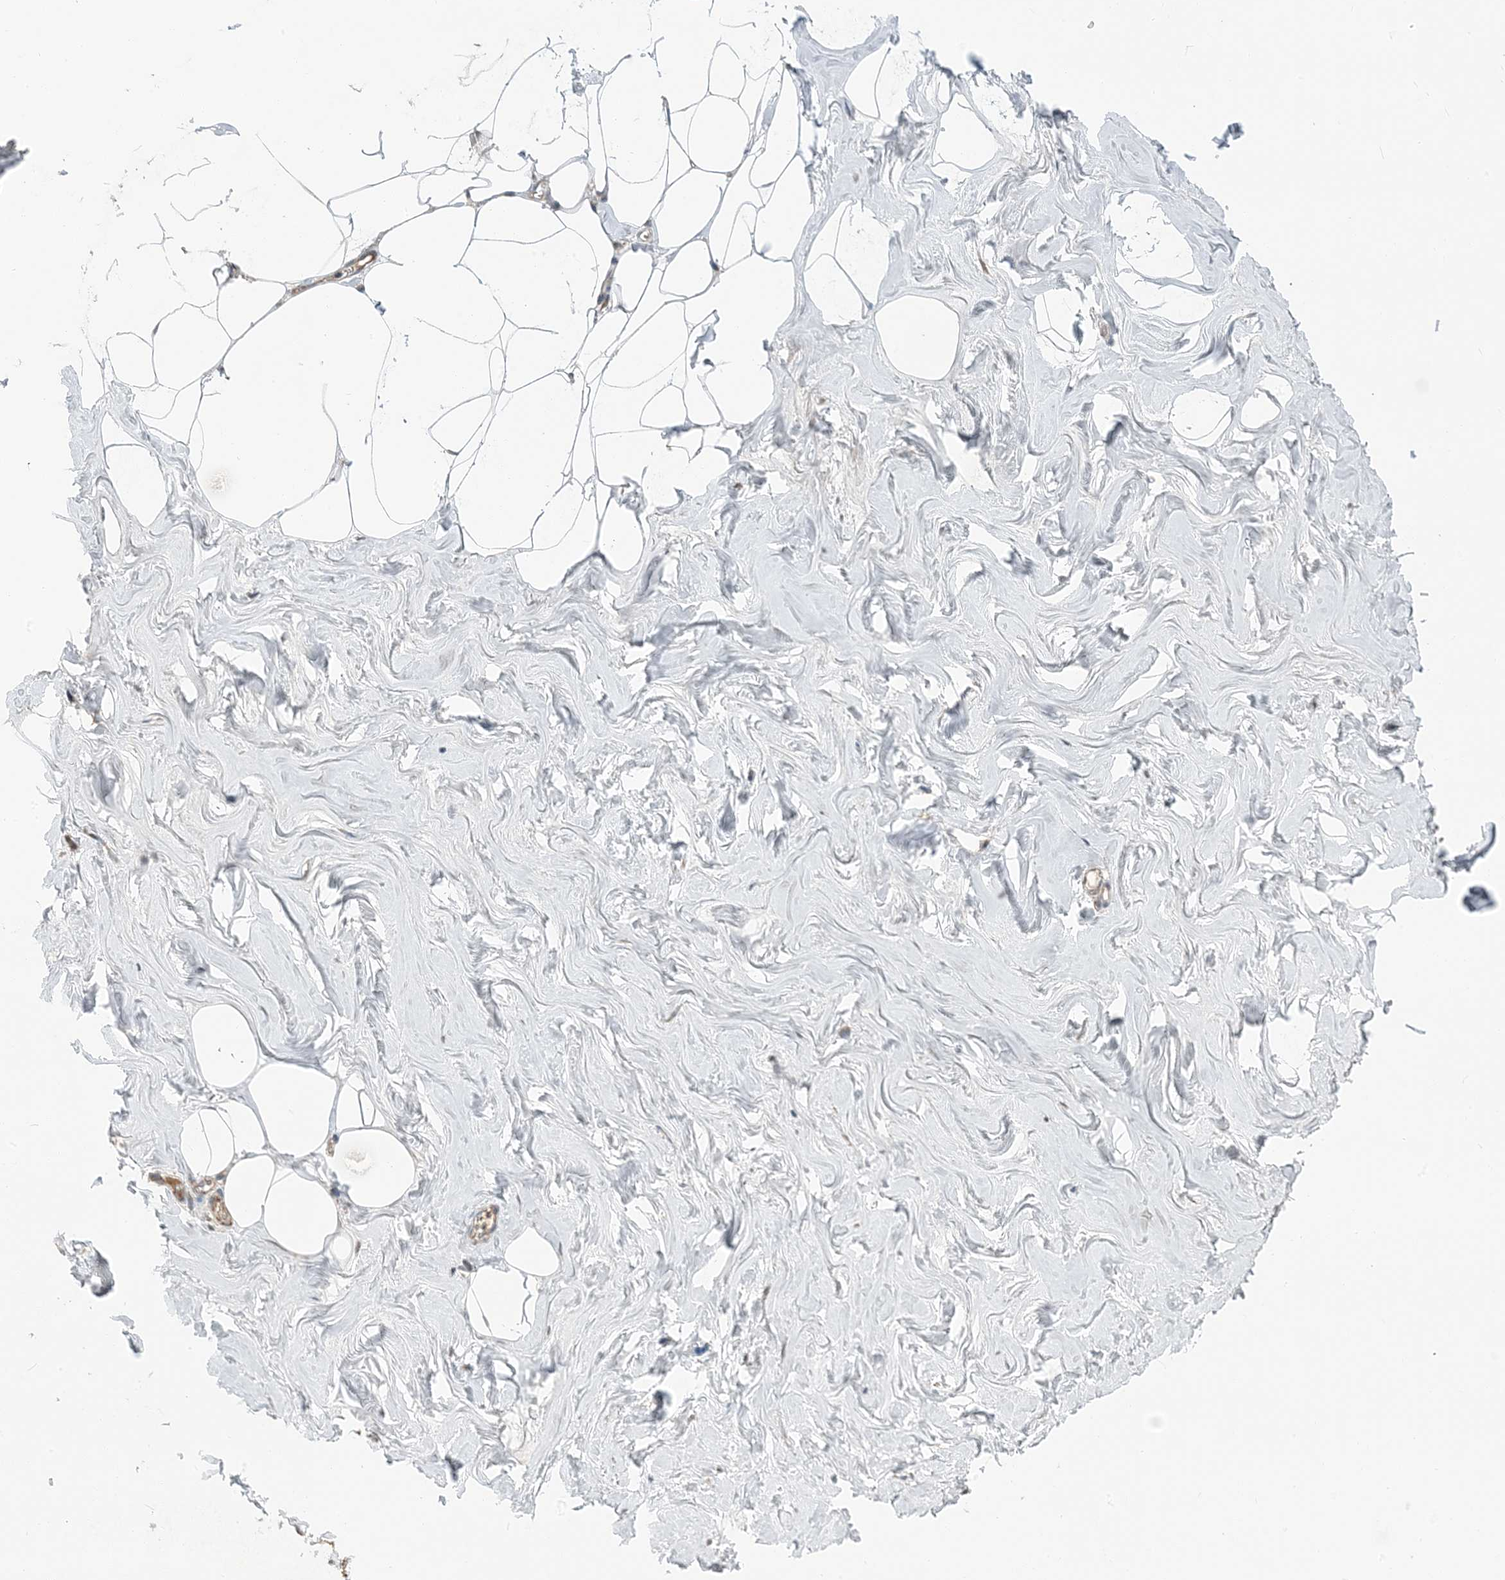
{"staining": {"intensity": "weak", "quantity": ">75%", "location": "cytoplasmic/membranous"}, "tissue": "adipose tissue", "cell_type": "Adipocytes", "image_type": "normal", "snomed": [{"axis": "morphology", "description": "Normal tissue, NOS"}, {"axis": "morphology", "description": "Fibrosis, NOS"}, {"axis": "topography", "description": "Breast"}, {"axis": "topography", "description": "Adipose tissue"}], "caption": "Immunohistochemistry (IHC) staining of normal adipose tissue, which shows low levels of weak cytoplasmic/membranous positivity in about >75% of adipocytes indicating weak cytoplasmic/membranous protein staining. The staining was performed using DAB (3,3'-diaminobenzidine) (brown) for protein detection and nuclei were counterstained in hematoxylin (blue).", "gene": "PILRB", "patient": {"sex": "female", "age": 39}}